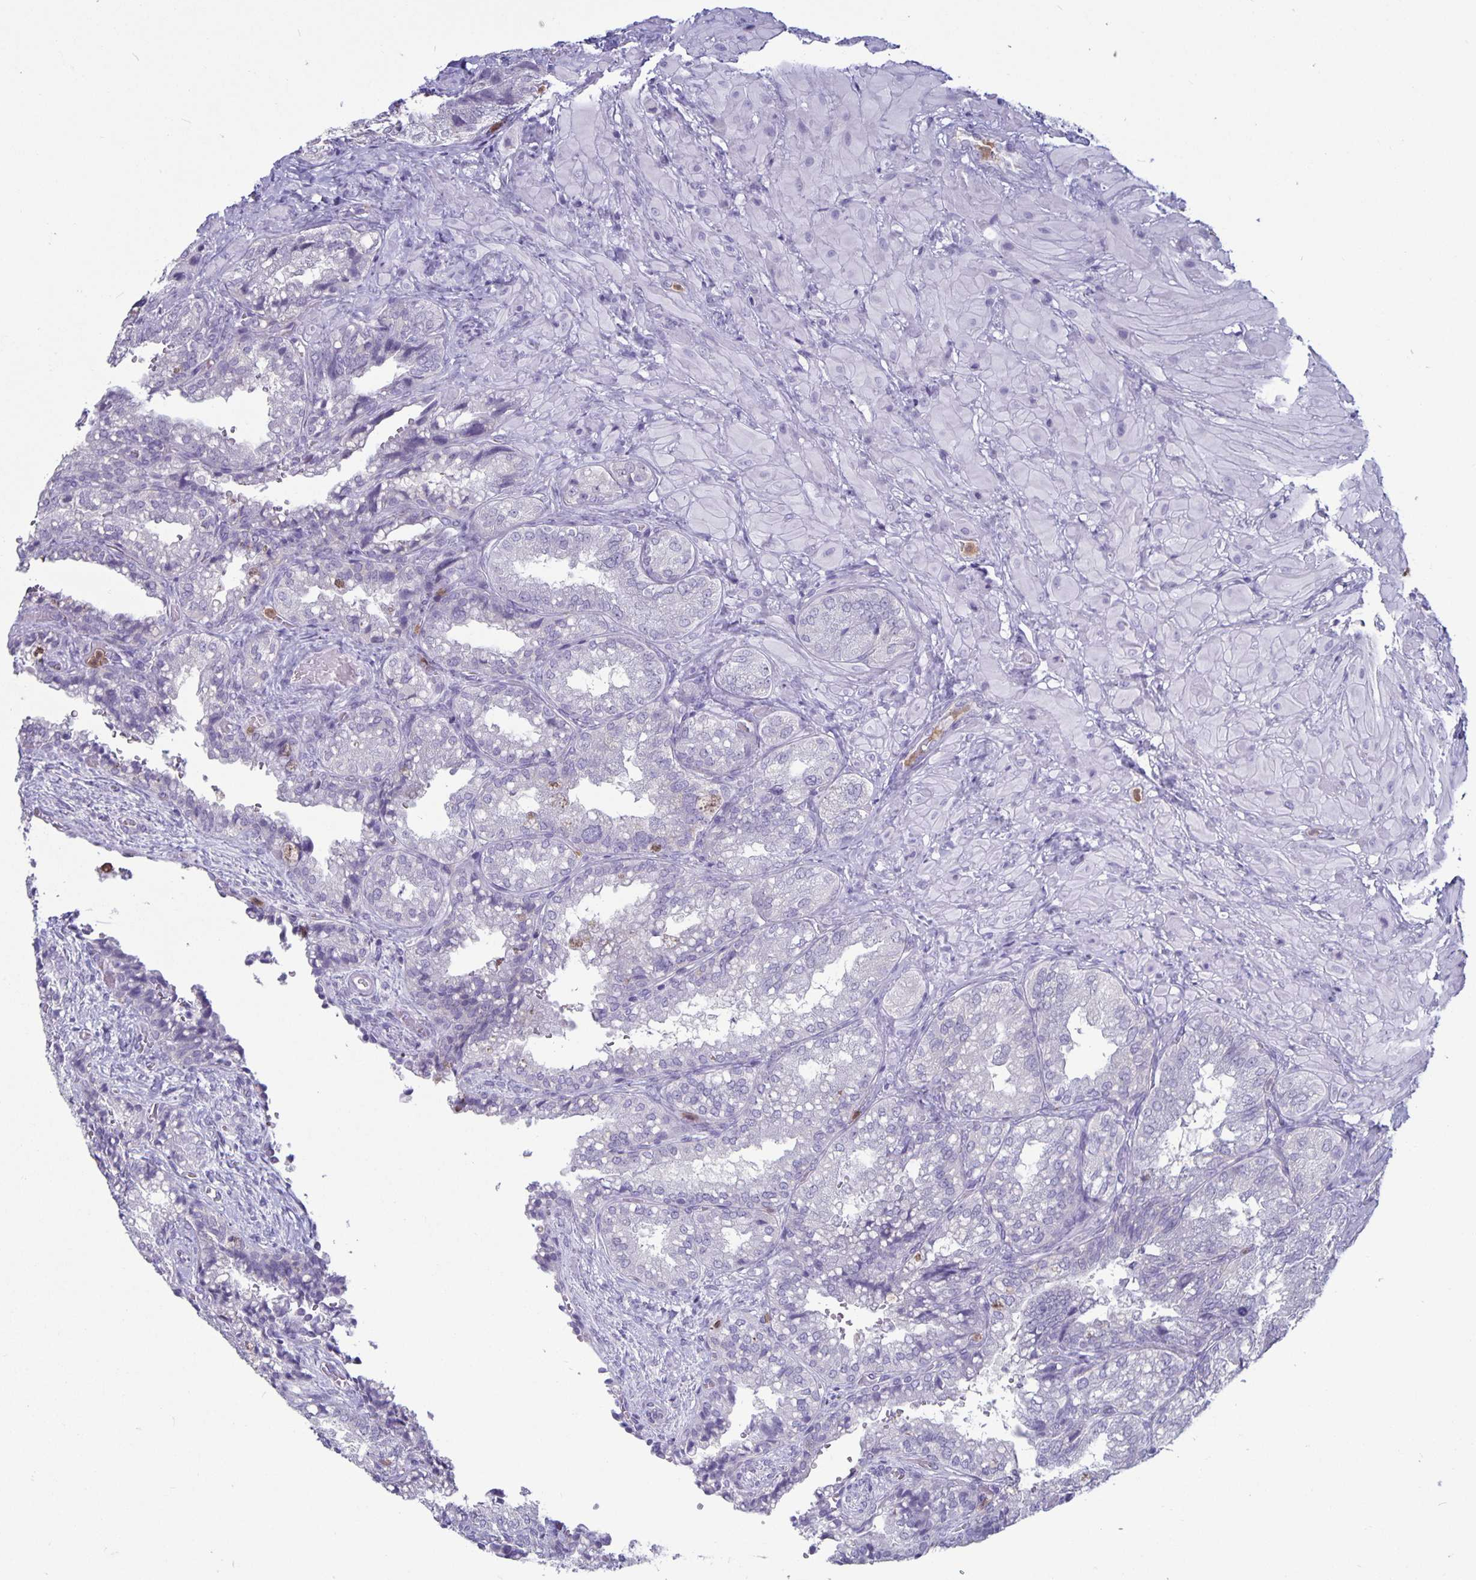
{"staining": {"intensity": "negative", "quantity": "none", "location": "none"}, "tissue": "seminal vesicle", "cell_type": "Glandular cells", "image_type": "normal", "snomed": [{"axis": "morphology", "description": "Normal tissue, NOS"}, {"axis": "topography", "description": "Seminal veicle"}], "caption": "The micrograph demonstrates no staining of glandular cells in benign seminal vesicle. Nuclei are stained in blue.", "gene": "PLCB3", "patient": {"sex": "male", "age": 57}}